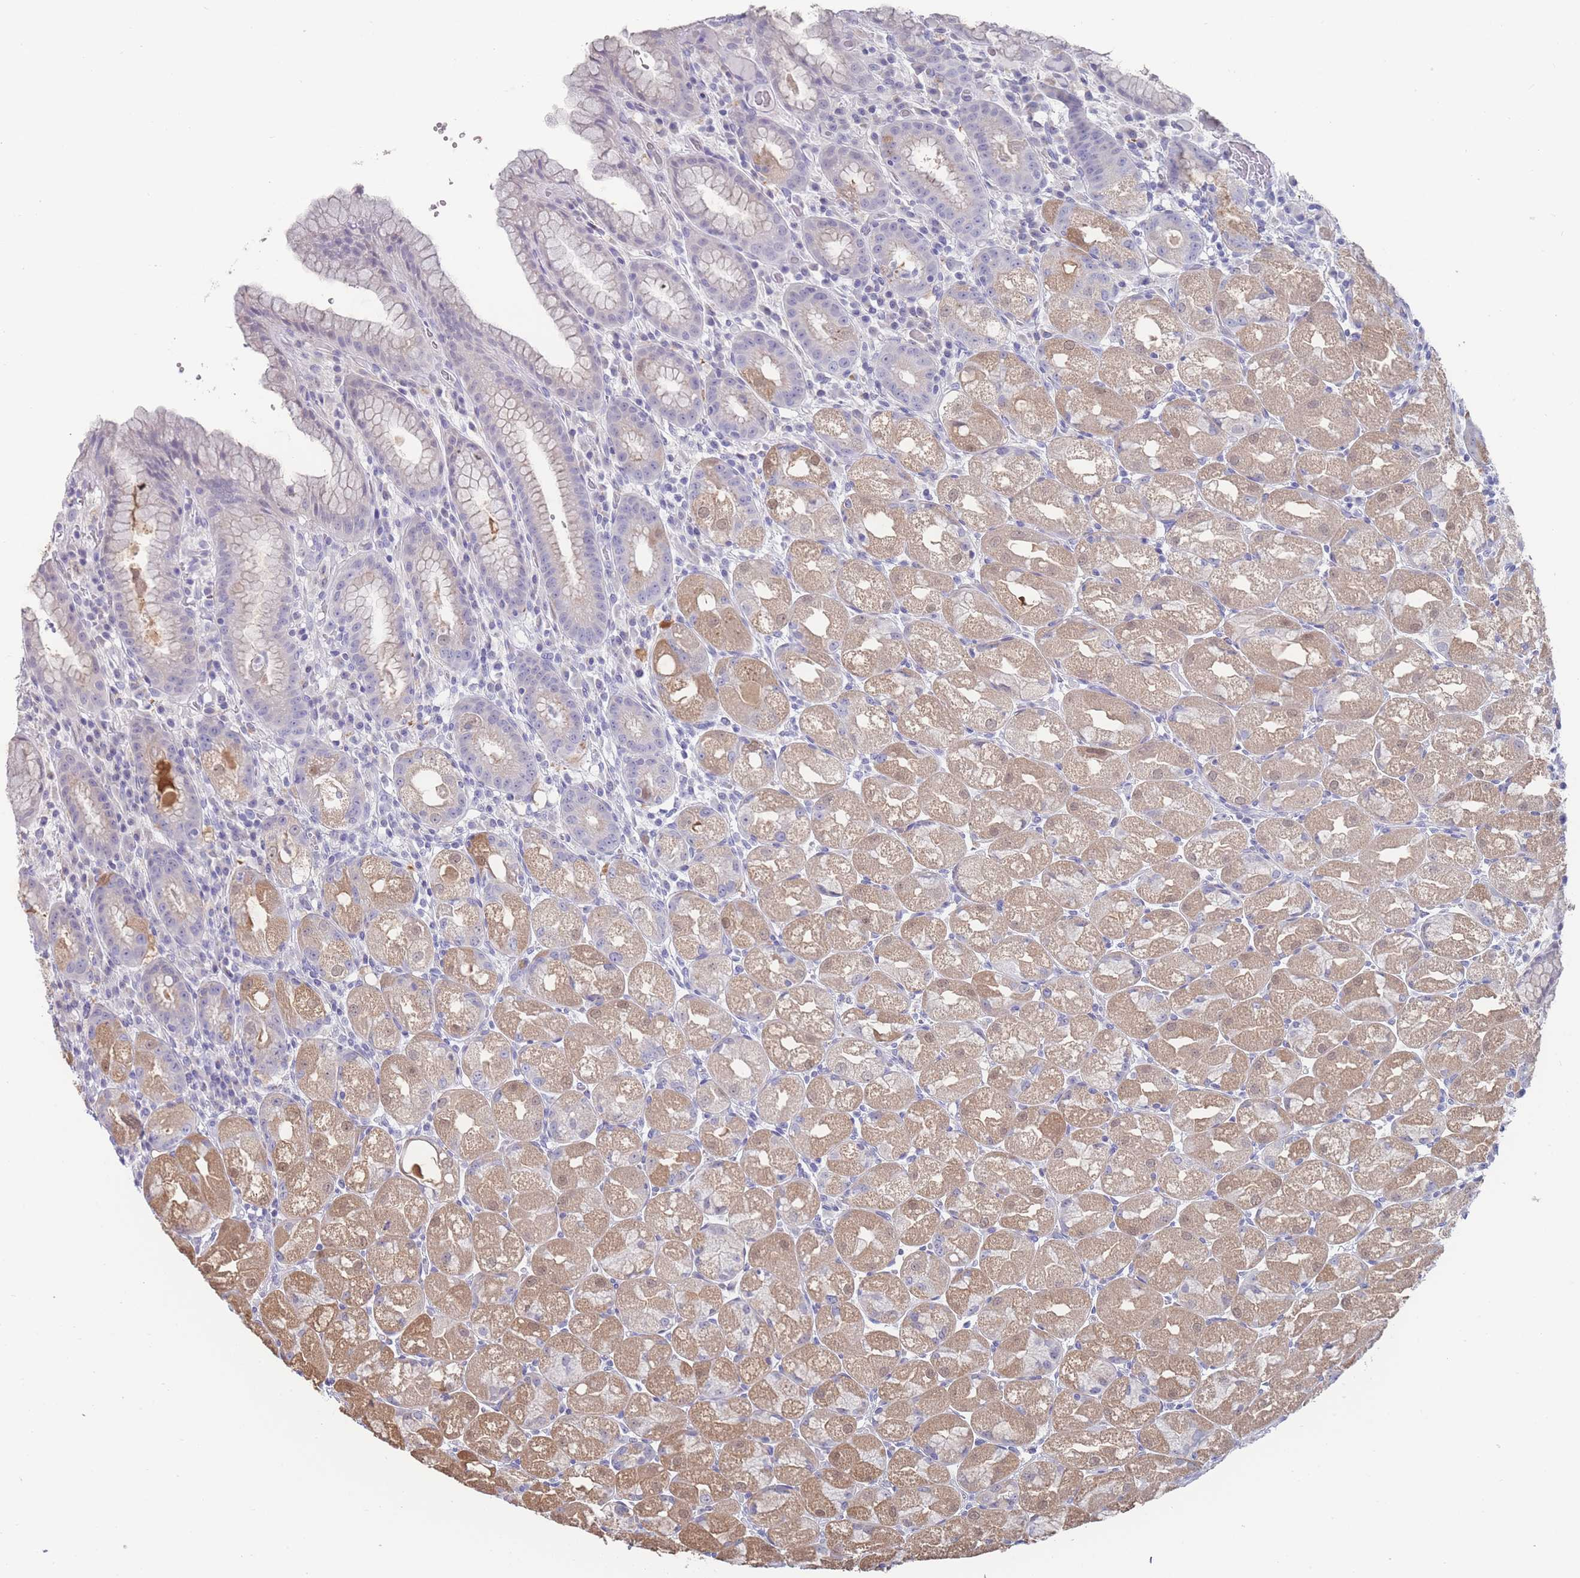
{"staining": {"intensity": "moderate", "quantity": "25%-75%", "location": "cytoplasmic/membranous"}, "tissue": "stomach", "cell_type": "Glandular cells", "image_type": "normal", "snomed": [{"axis": "morphology", "description": "Normal tissue, NOS"}, {"axis": "topography", "description": "Stomach, upper"}], "caption": "The immunohistochemical stain highlights moderate cytoplasmic/membranous positivity in glandular cells of unremarkable stomach.", "gene": "CYP51A1", "patient": {"sex": "male", "age": 52}}